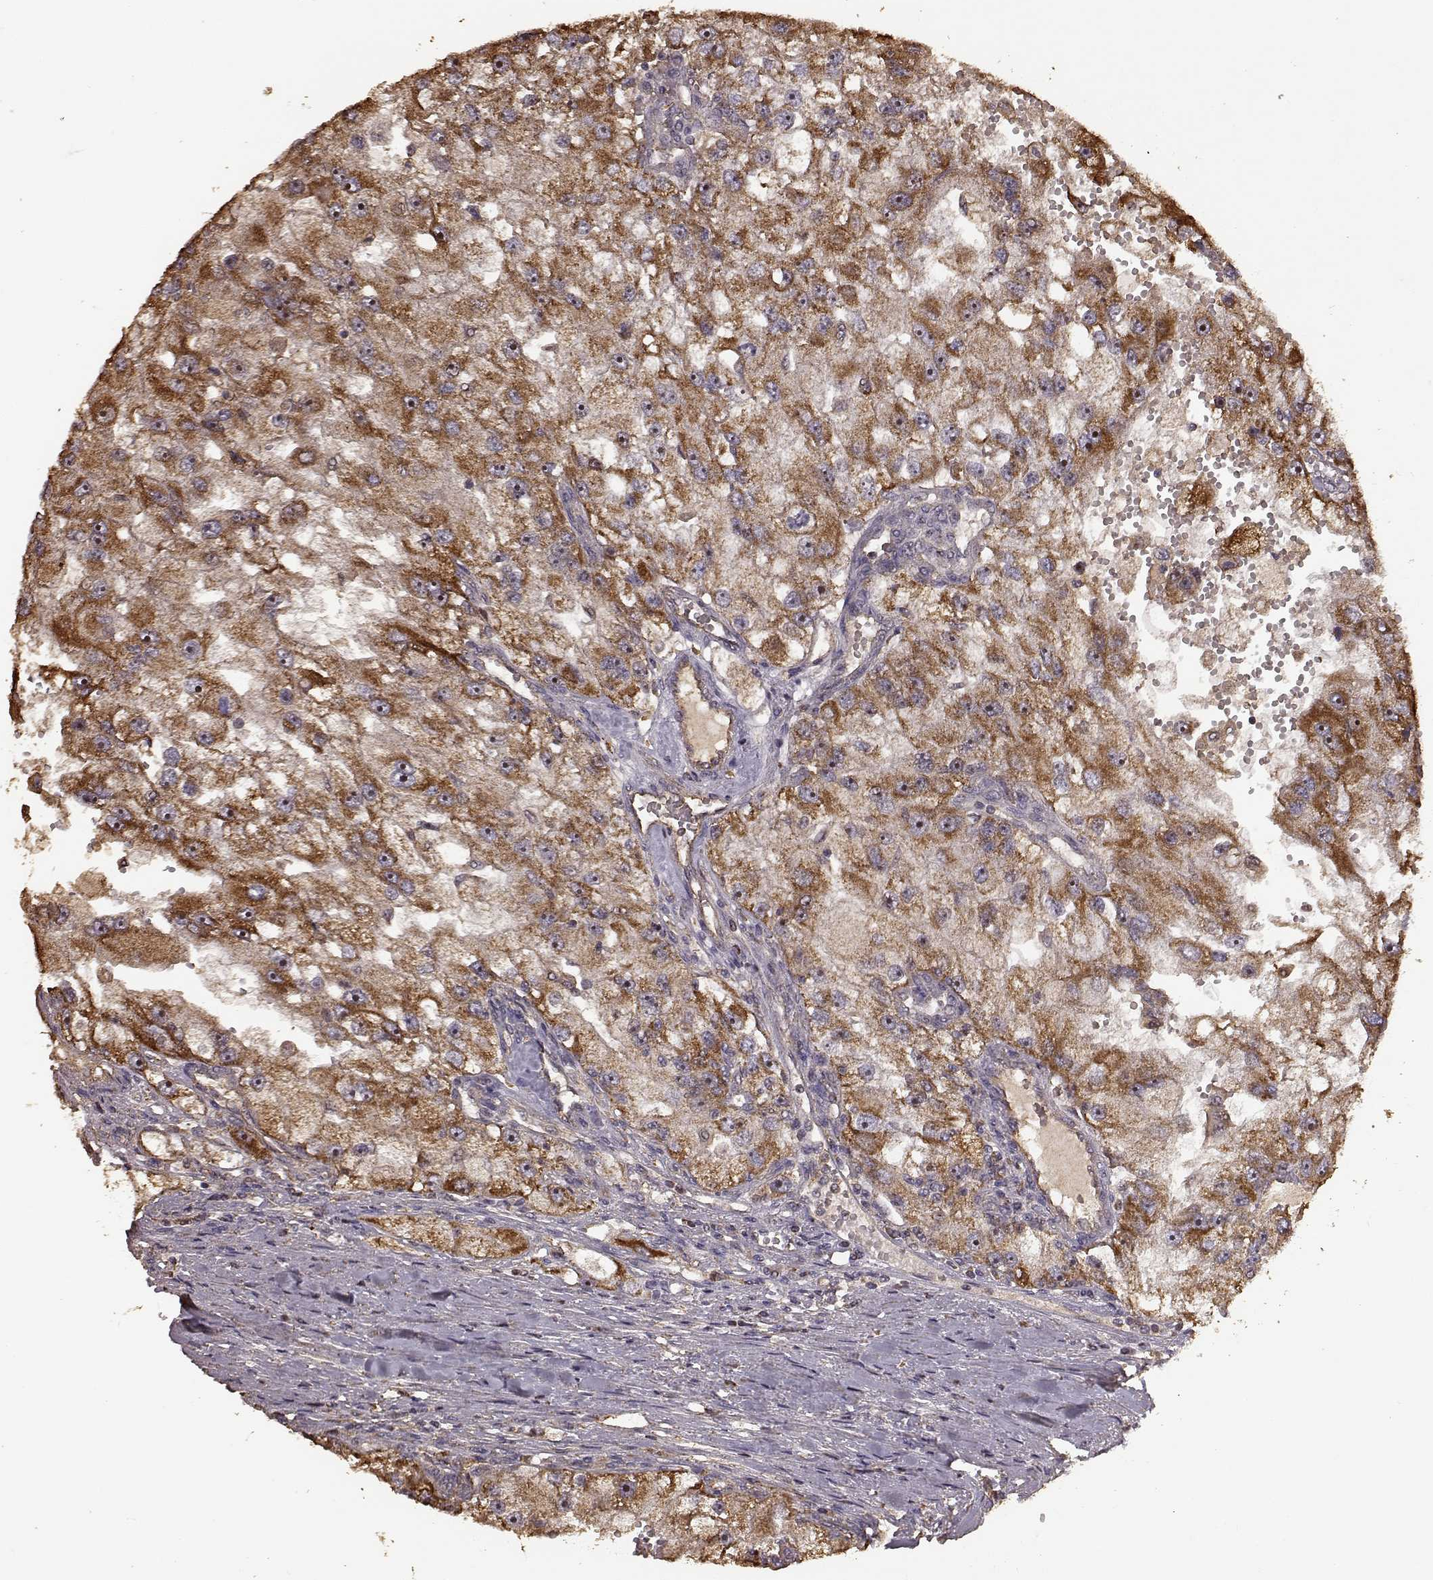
{"staining": {"intensity": "moderate", "quantity": ">75%", "location": "cytoplasmic/membranous"}, "tissue": "renal cancer", "cell_type": "Tumor cells", "image_type": "cancer", "snomed": [{"axis": "morphology", "description": "Adenocarcinoma, NOS"}, {"axis": "topography", "description": "Kidney"}], "caption": "A medium amount of moderate cytoplasmic/membranous expression is present in about >75% of tumor cells in renal cancer tissue.", "gene": "PTGES2", "patient": {"sex": "male", "age": 63}}